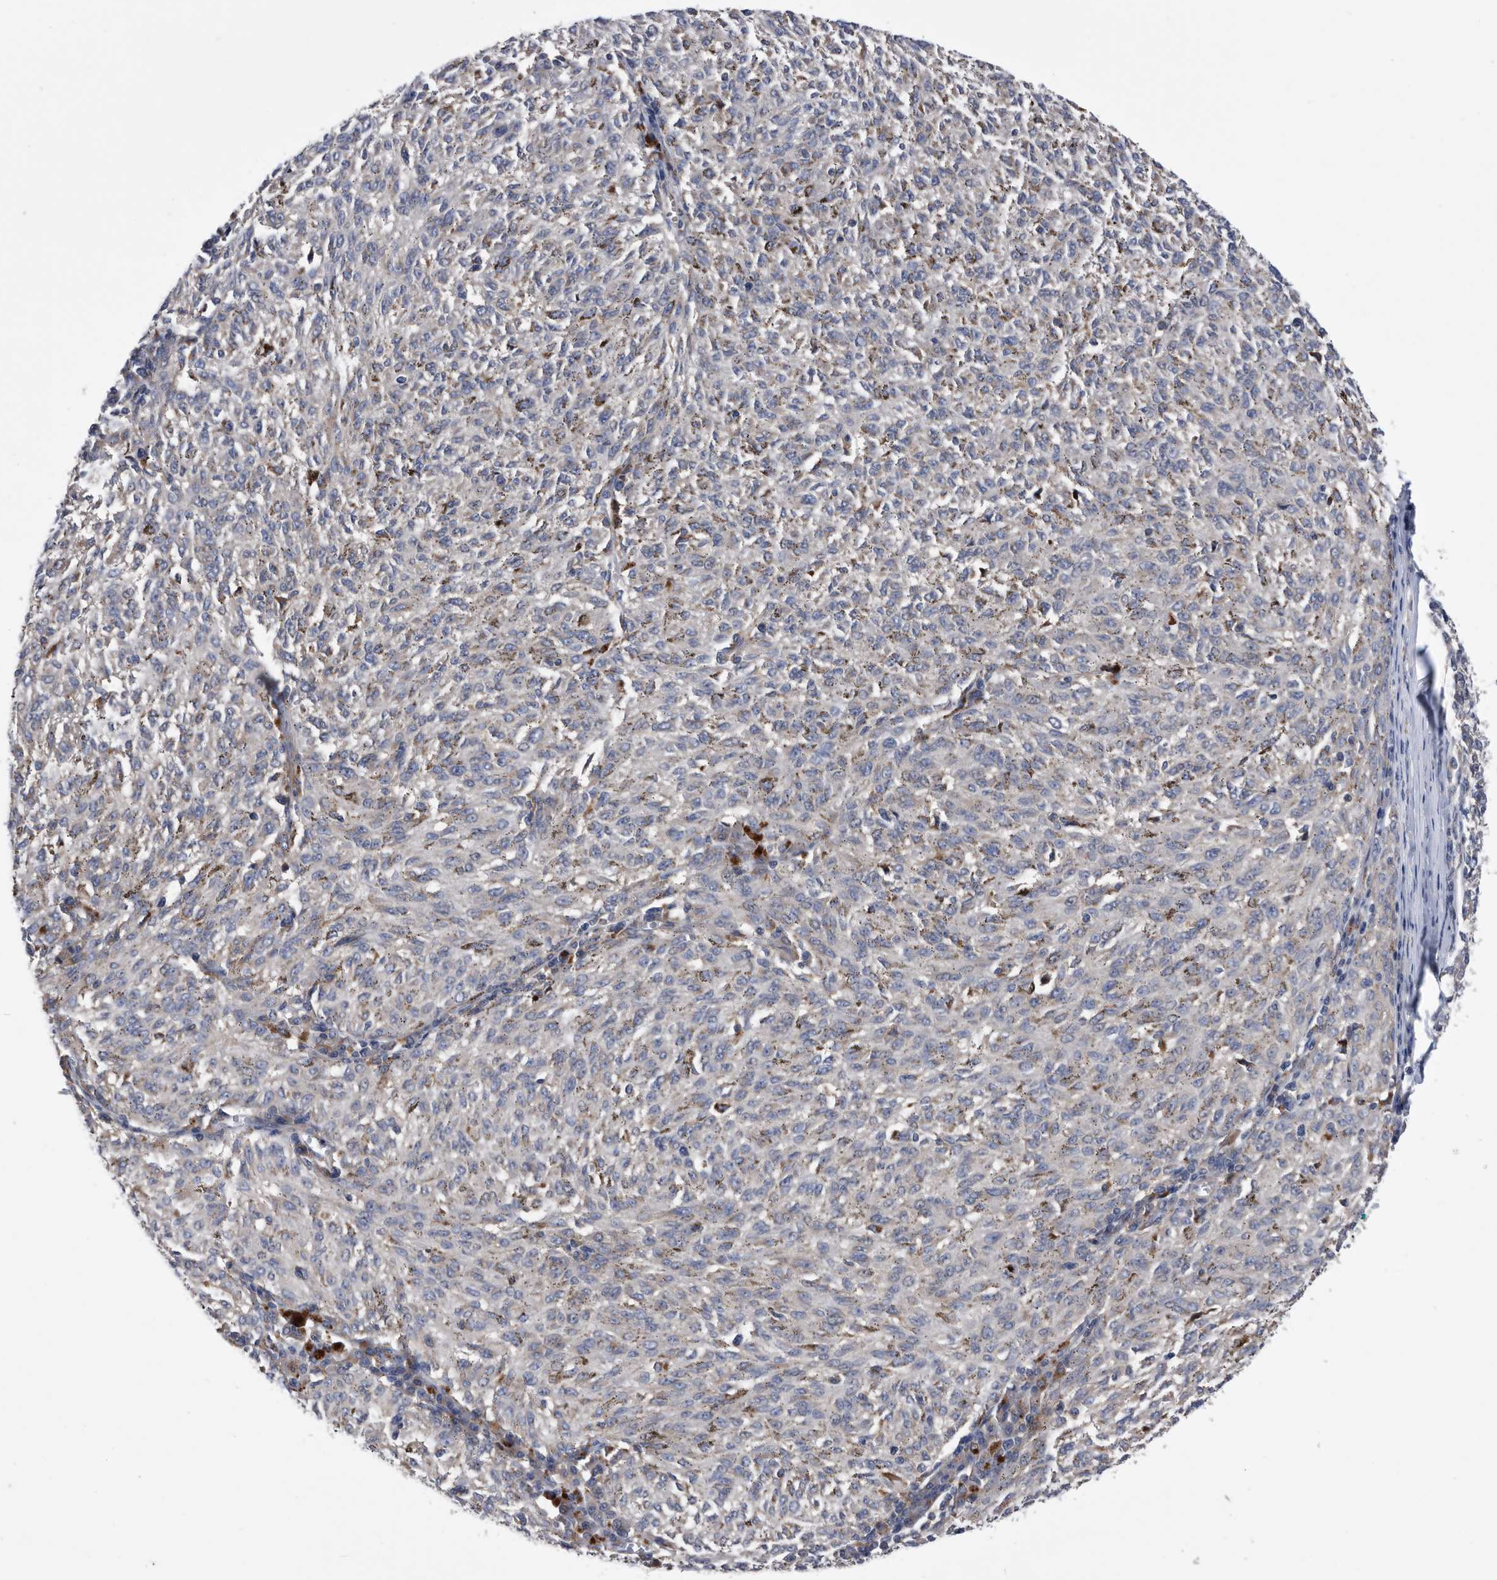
{"staining": {"intensity": "negative", "quantity": "none", "location": "none"}, "tissue": "melanoma", "cell_type": "Tumor cells", "image_type": "cancer", "snomed": [{"axis": "morphology", "description": "Malignant melanoma, NOS"}, {"axis": "topography", "description": "Skin"}], "caption": "A micrograph of melanoma stained for a protein reveals no brown staining in tumor cells.", "gene": "BAIAP3", "patient": {"sex": "female", "age": 72}}